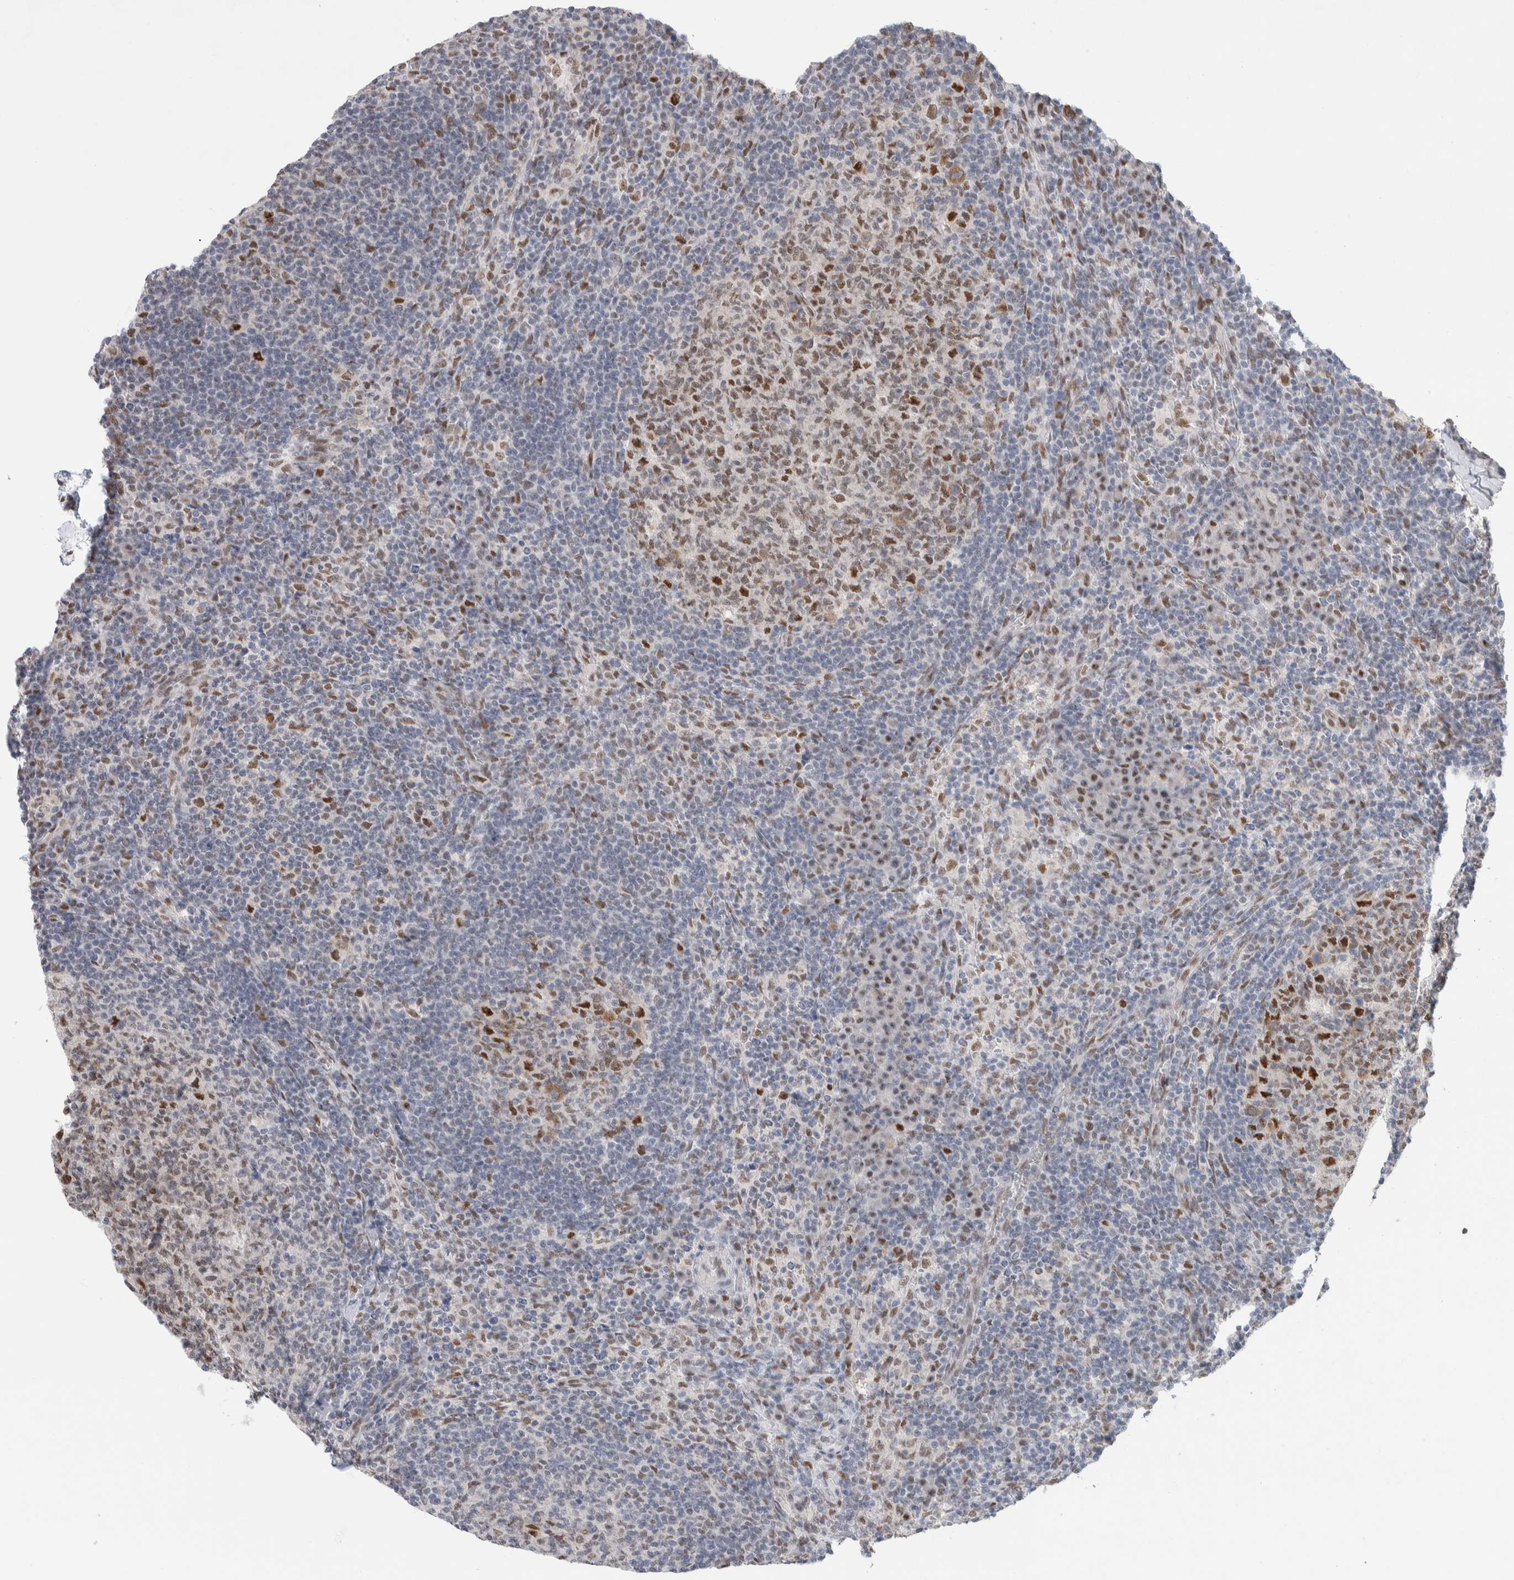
{"staining": {"intensity": "moderate", "quantity": ">75%", "location": "nuclear"}, "tissue": "lymph node", "cell_type": "Germinal center cells", "image_type": "normal", "snomed": [{"axis": "morphology", "description": "Normal tissue, NOS"}, {"axis": "morphology", "description": "Inflammation, NOS"}, {"axis": "topography", "description": "Lymph node"}], "caption": "Normal lymph node shows moderate nuclear positivity in about >75% of germinal center cells (DAB (3,3'-diaminobenzidine) = brown stain, brightfield microscopy at high magnification)..", "gene": "PRMT1", "patient": {"sex": "male", "age": 55}}